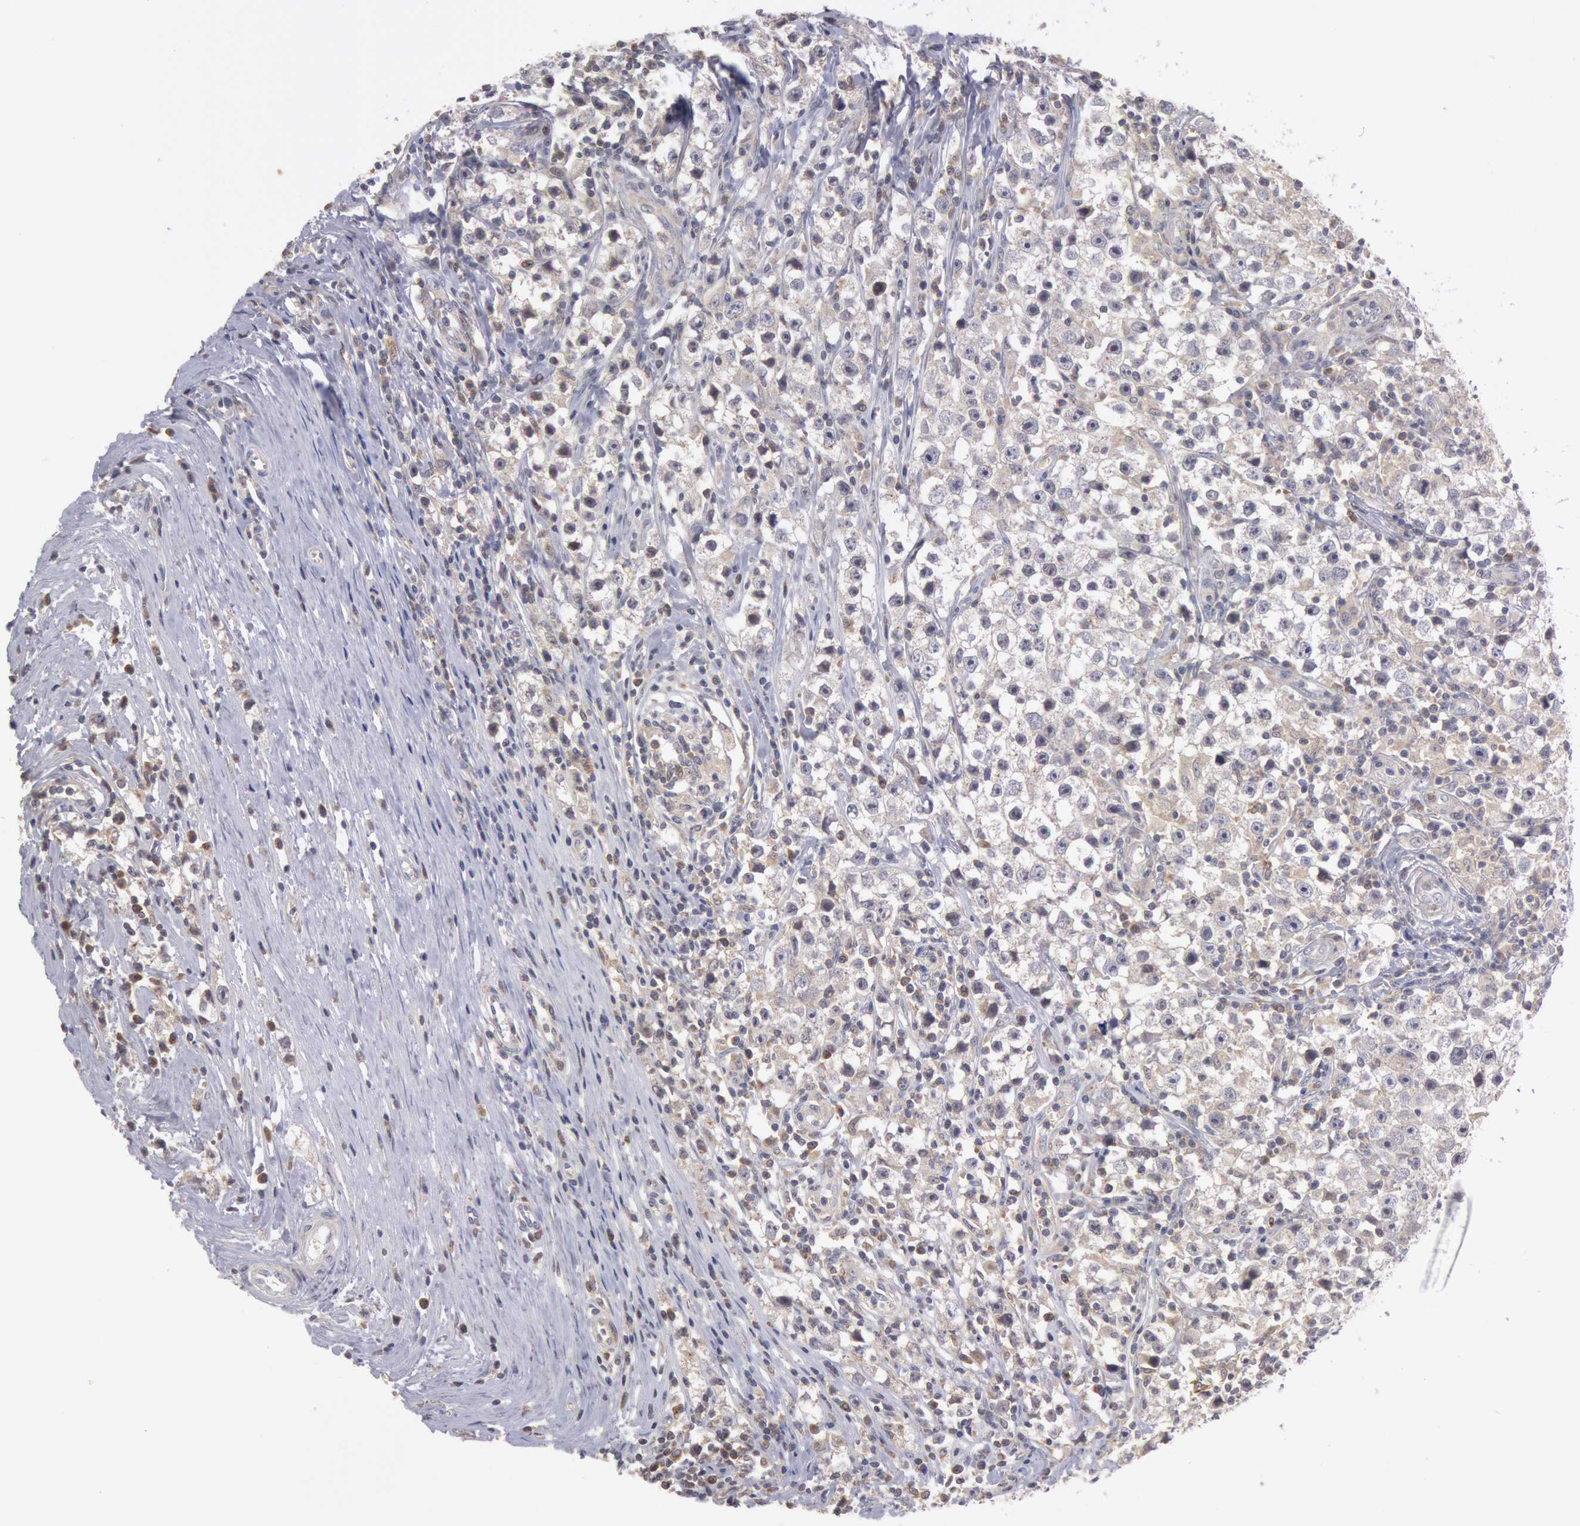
{"staining": {"intensity": "weak", "quantity": "<25%", "location": "cytoplasmic/membranous"}, "tissue": "testis cancer", "cell_type": "Tumor cells", "image_type": "cancer", "snomed": [{"axis": "morphology", "description": "Seminoma, NOS"}, {"axis": "topography", "description": "Testis"}], "caption": "Seminoma (testis) was stained to show a protein in brown. There is no significant positivity in tumor cells.", "gene": "PLA2G6", "patient": {"sex": "male", "age": 35}}